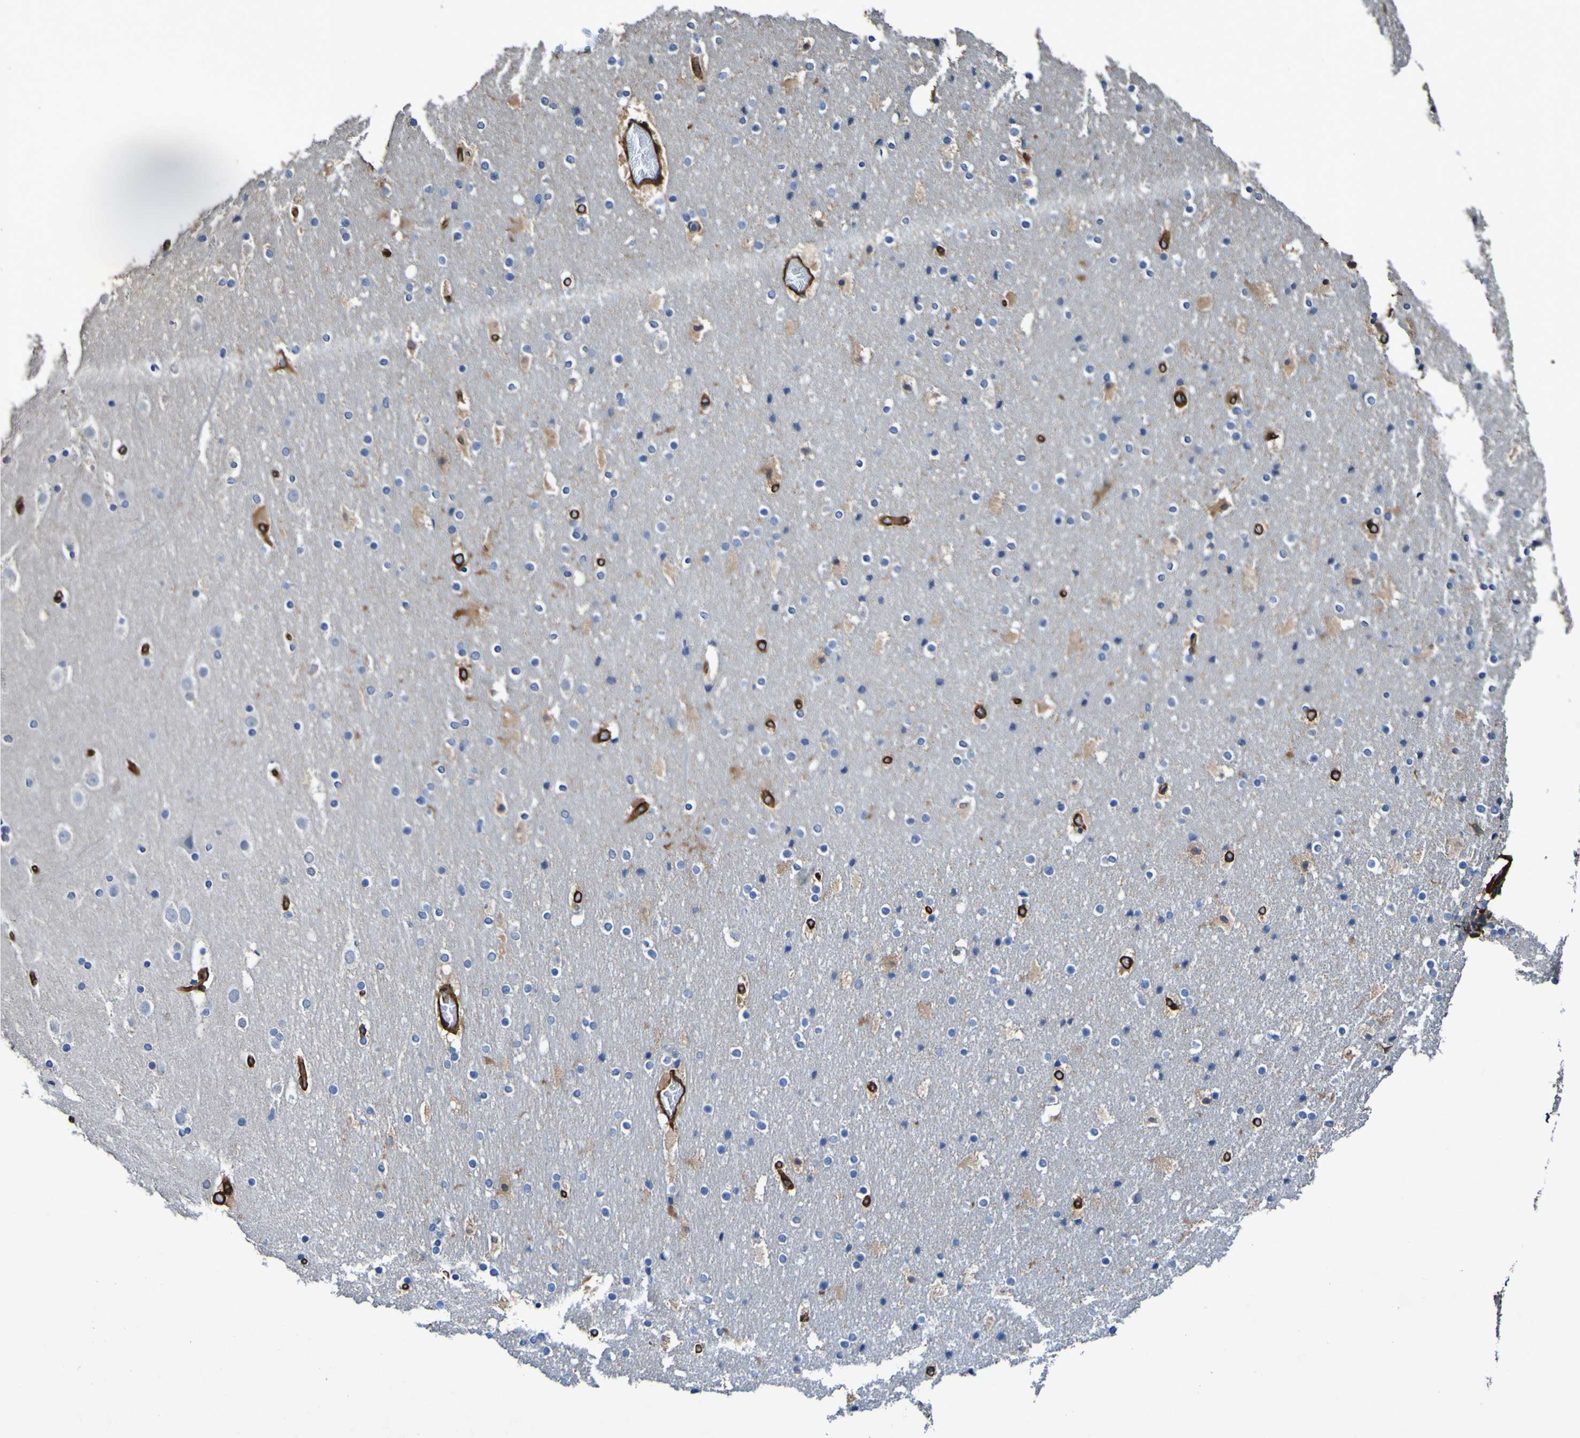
{"staining": {"intensity": "strong", "quantity": ">75%", "location": "cytoplasmic/membranous"}, "tissue": "cerebral cortex", "cell_type": "Endothelial cells", "image_type": "normal", "snomed": [{"axis": "morphology", "description": "Normal tissue, NOS"}, {"axis": "topography", "description": "Cerebral cortex"}], "caption": "The image displays immunohistochemical staining of normal cerebral cortex. There is strong cytoplasmic/membranous expression is appreciated in about >75% of endothelial cells.", "gene": "ELMOD3", "patient": {"sex": "male", "age": 57}}